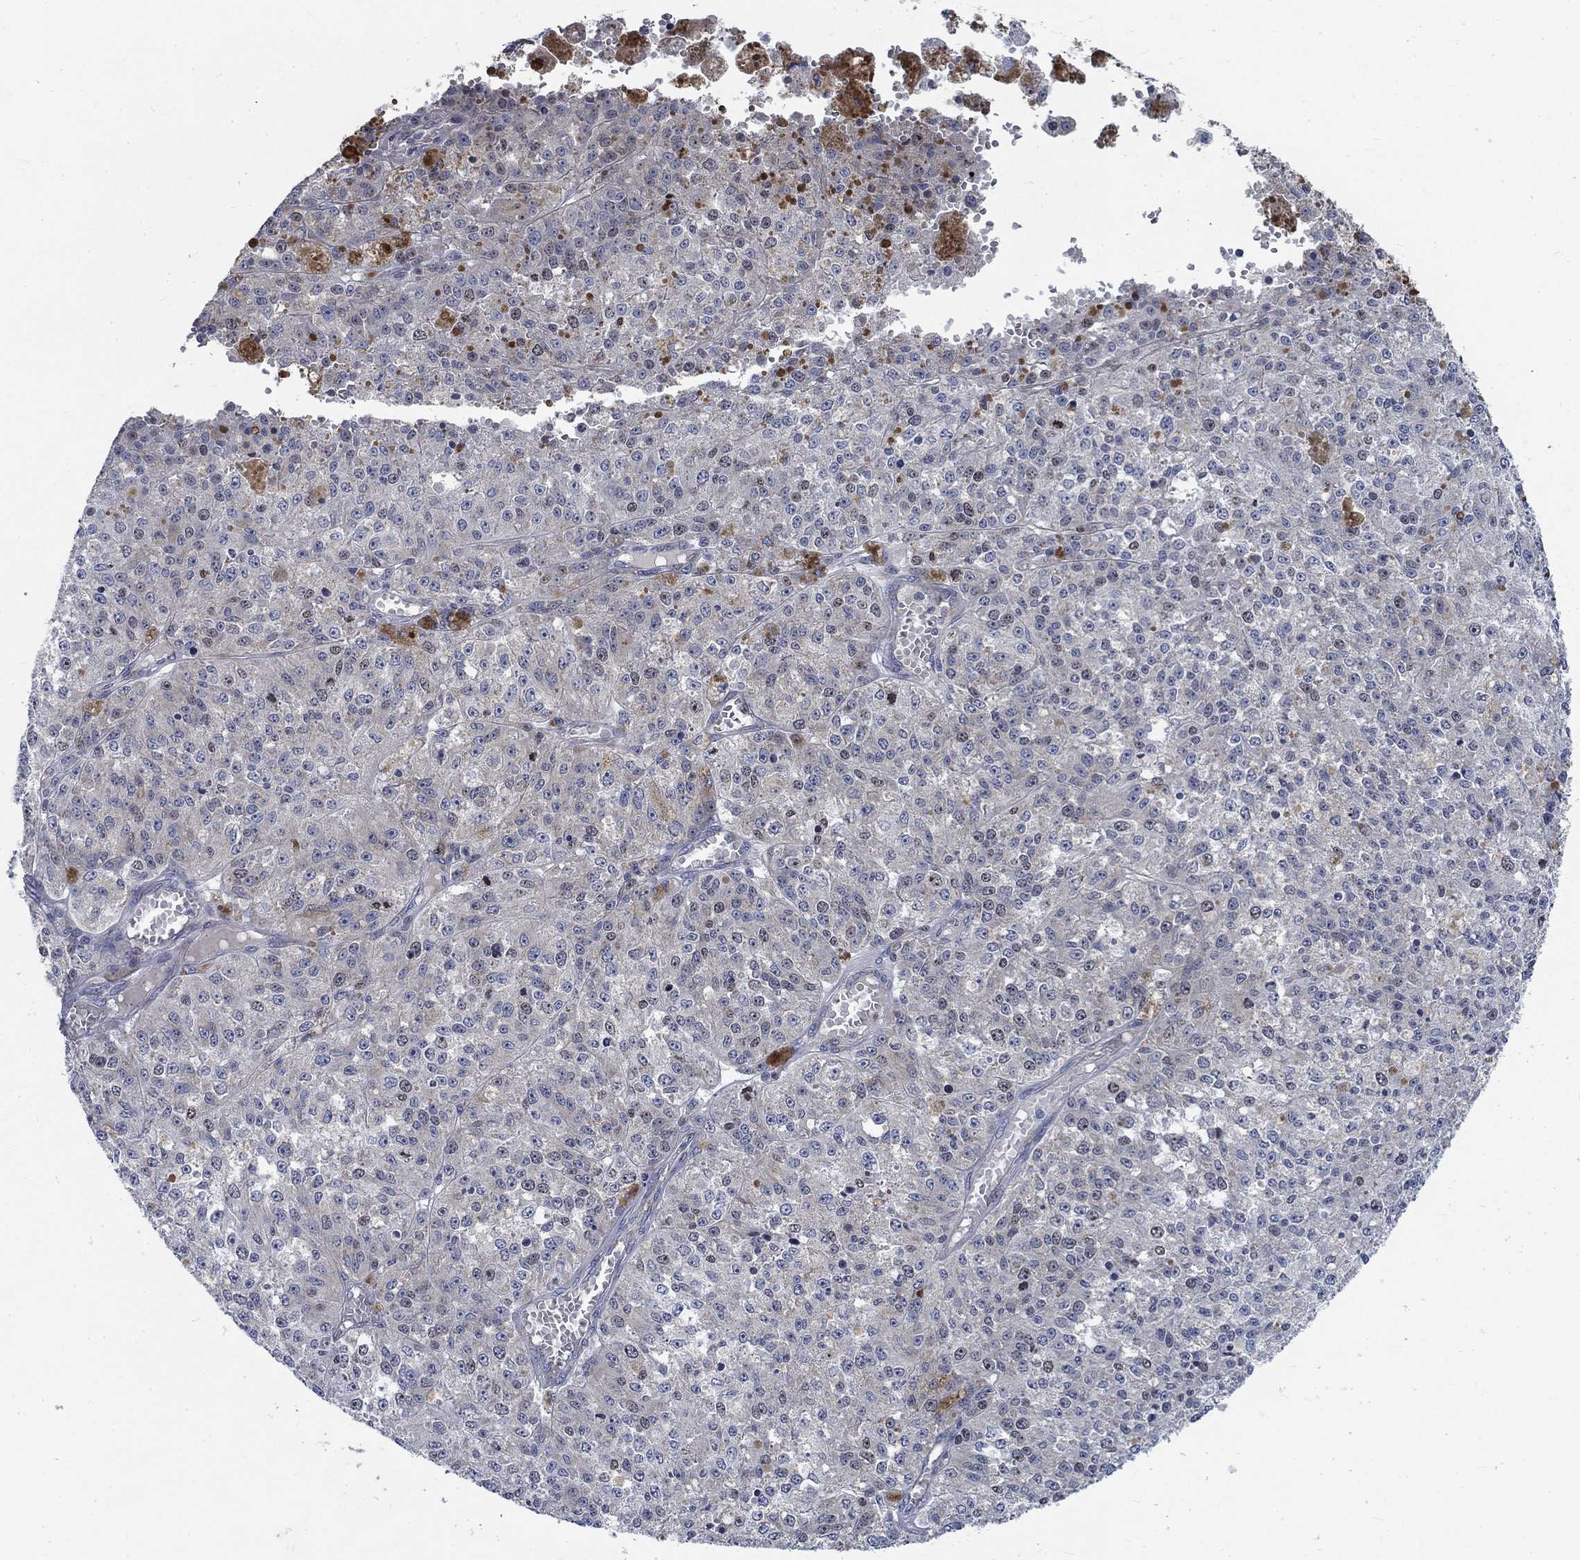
{"staining": {"intensity": "negative", "quantity": "none", "location": "none"}, "tissue": "melanoma", "cell_type": "Tumor cells", "image_type": "cancer", "snomed": [{"axis": "morphology", "description": "Malignant melanoma, Metastatic site"}, {"axis": "topography", "description": "Lymph node"}], "caption": "IHC image of neoplastic tissue: human melanoma stained with DAB (3,3'-diaminobenzidine) reveals no significant protein positivity in tumor cells. (IHC, brightfield microscopy, high magnification).", "gene": "MMP24", "patient": {"sex": "female", "age": 64}}